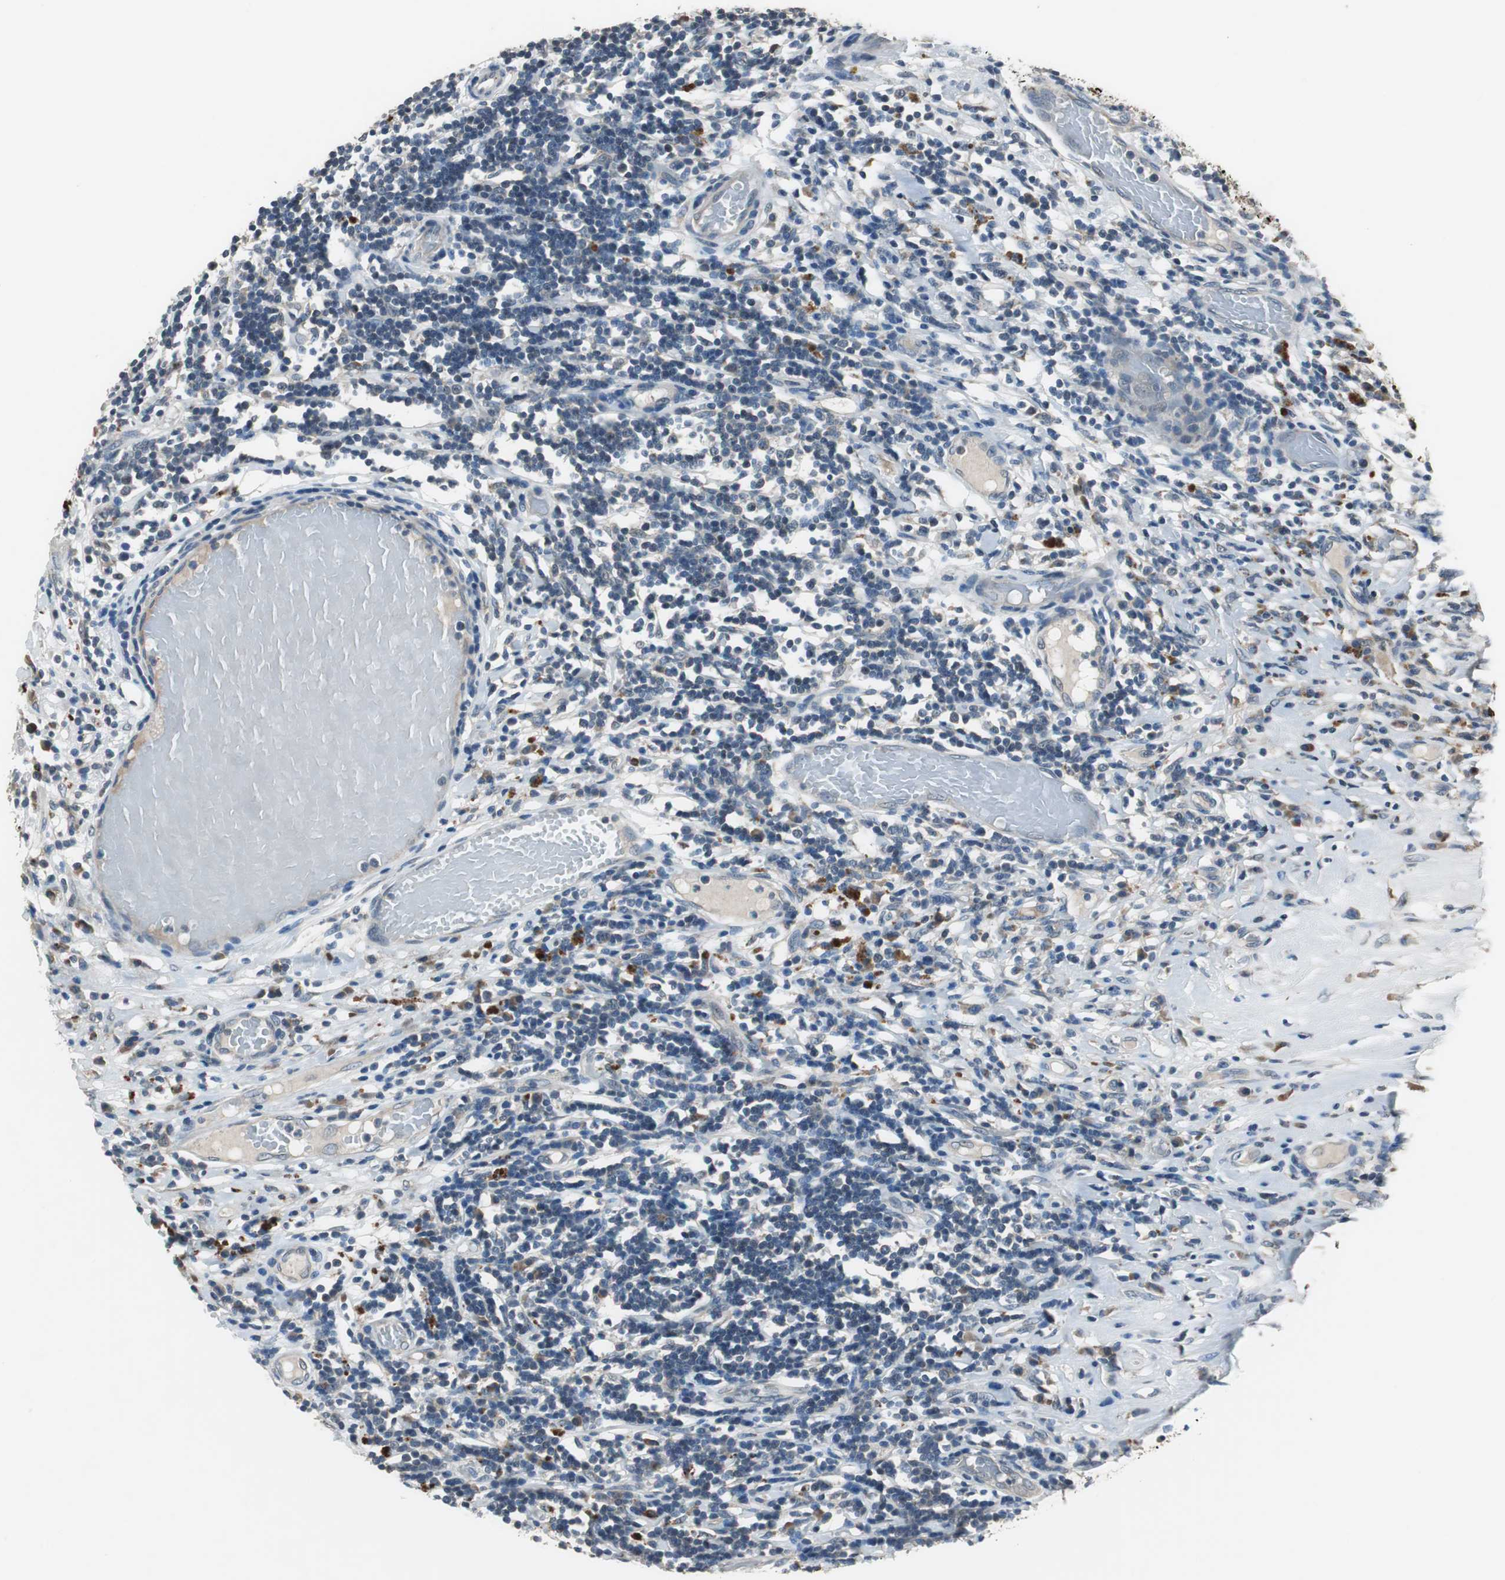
{"staining": {"intensity": "negative", "quantity": "none", "location": "none"}, "tissue": "melanoma", "cell_type": "Tumor cells", "image_type": "cancer", "snomed": [{"axis": "morphology", "description": "Malignant melanoma, Metastatic site"}, {"axis": "topography", "description": "Lymph node"}], "caption": "A high-resolution micrograph shows immunohistochemistry (IHC) staining of melanoma, which displays no significant positivity in tumor cells.", "gene": "PI4KB", "patient": {"sex": "male", "age": 61}}